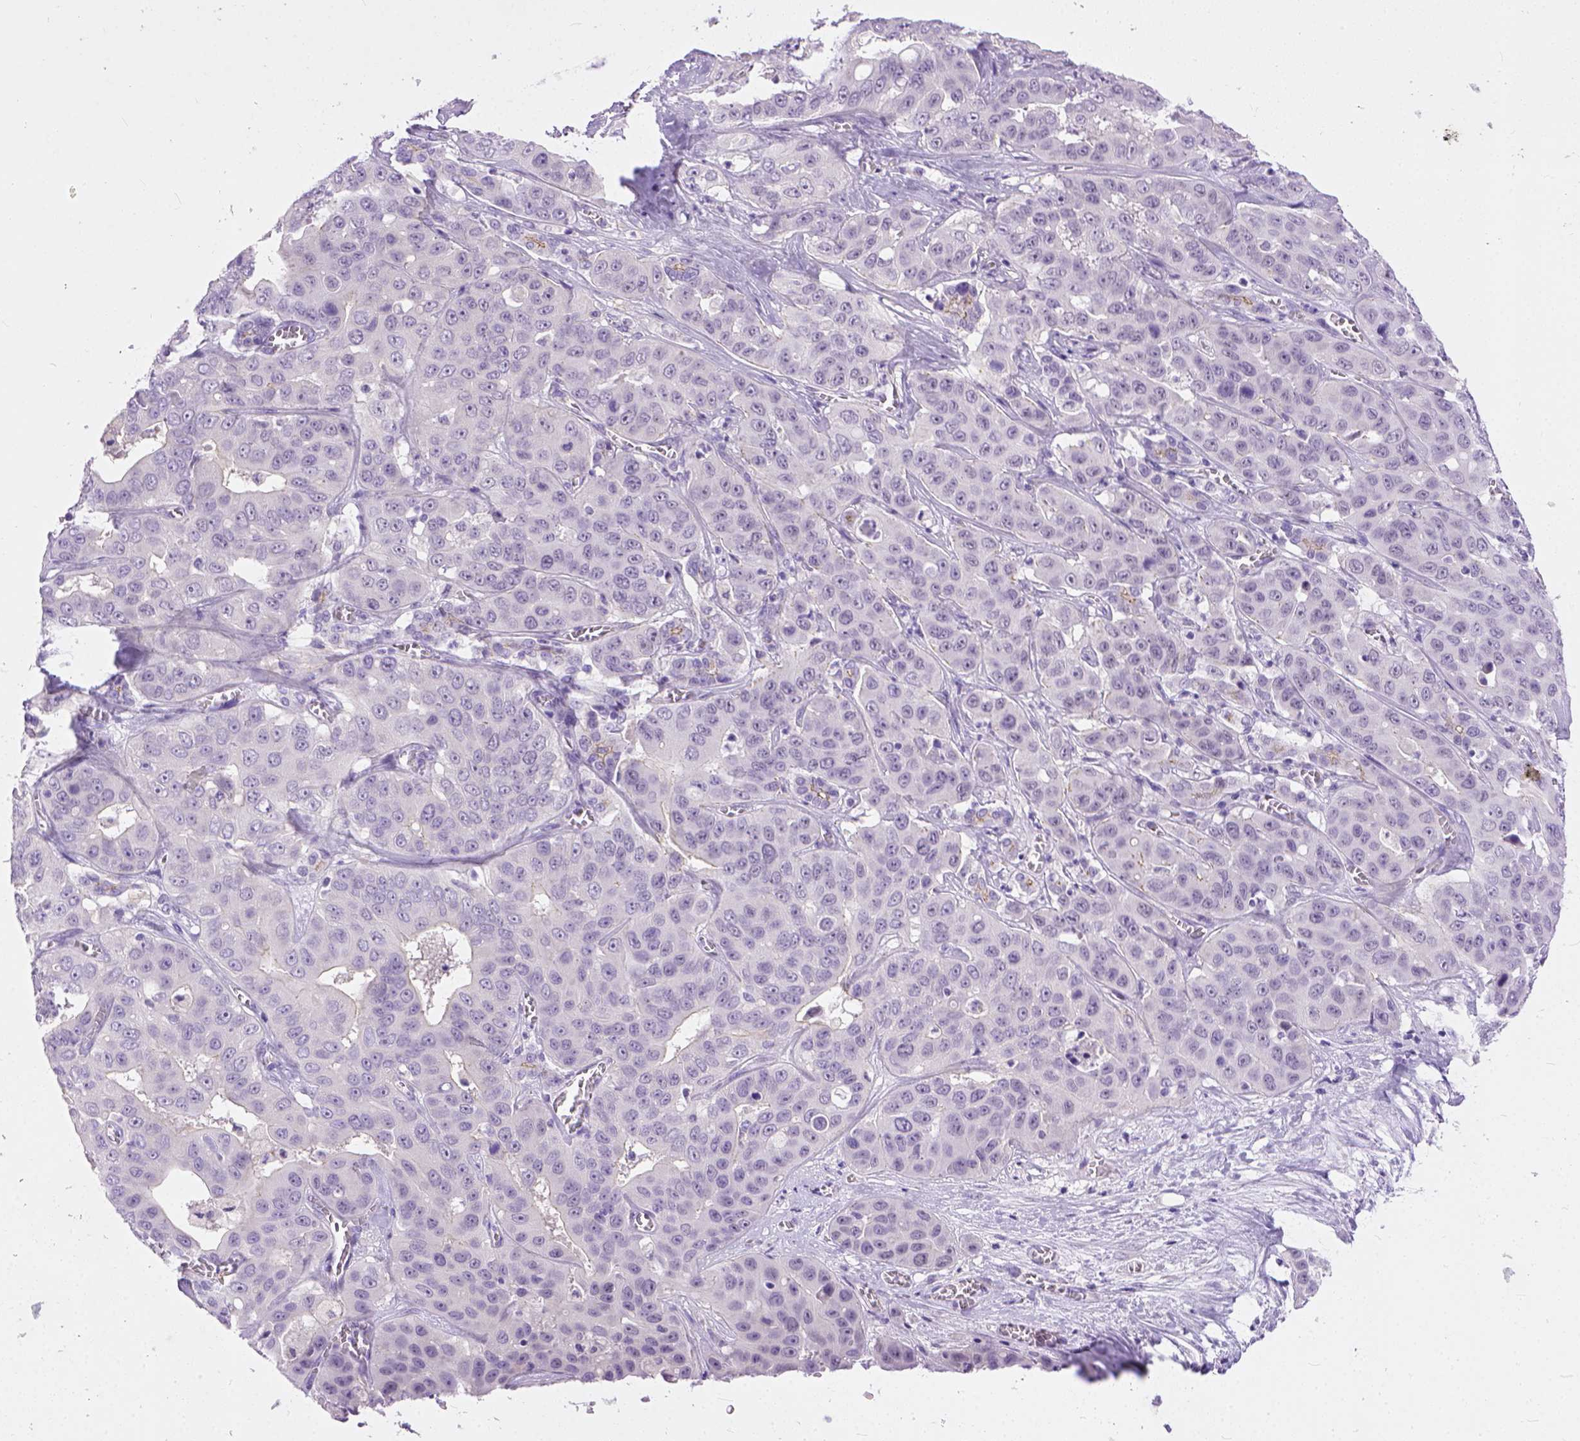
{"staining": {"intensity": "negative", "quantity": "none", "location": "none"}, "tissue": "liver cancer", "cell_type": "Tumor cells", "image_type": "cancer", "snomed": [{"axis": "morphology", "description": "Cholangiocarcinoma"}, {"axis": "topography", "description": "Liver"}], "caption": "Immunohistochemistry of liver cancer (cholangiocarcinoma) shows no expression in tumor cells.", "gene": "ADGRF1", "patient": {"sex": "female", "age": 52}}